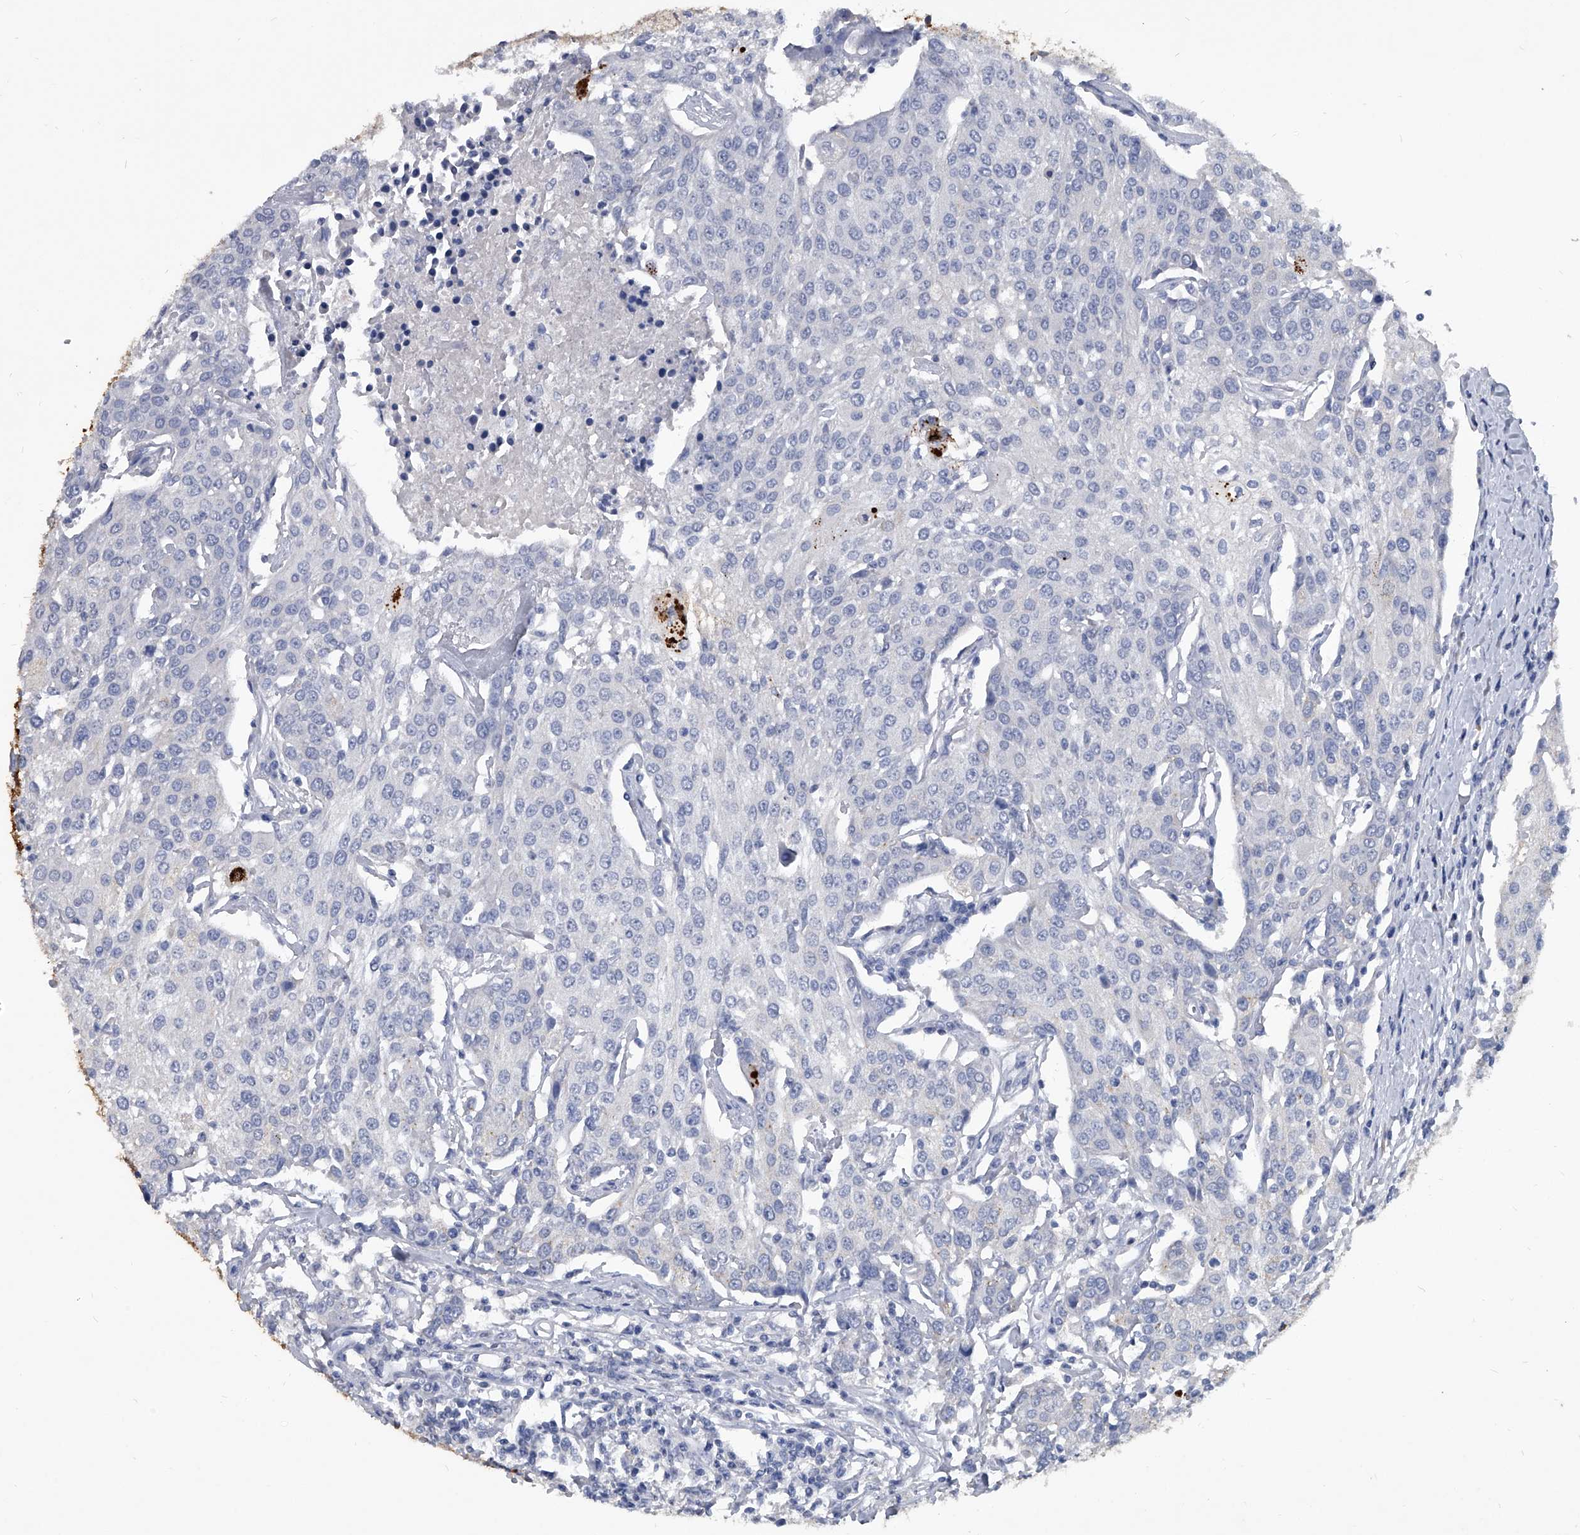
{"staining": {"intensity": "negative", "quantity": "none", "location": "none"}, "tissue": "urothelial cancer", "cell_type": "Tumor cells", "image_type": "cancer", "snomed": [{"axis": "morphology", "description": "Urothelial carcinoma, High grade"}, {"axis": "topography", "description": "Urinary bladder"}], "caption": "High magnification brightfield microscopy of urothelial cancer stained with DAB (3,3'-diaminobenzidine) (brown) and counterstained with hematoxylin (blue): tumor cells show no significant expression. (Brightfield microscopy of DAB (3,3'-diaminobenzidine) immunohistochemistry at high magnification).", "gene": "BCAS1", "patient": {"sex": "female", "age": 85}}